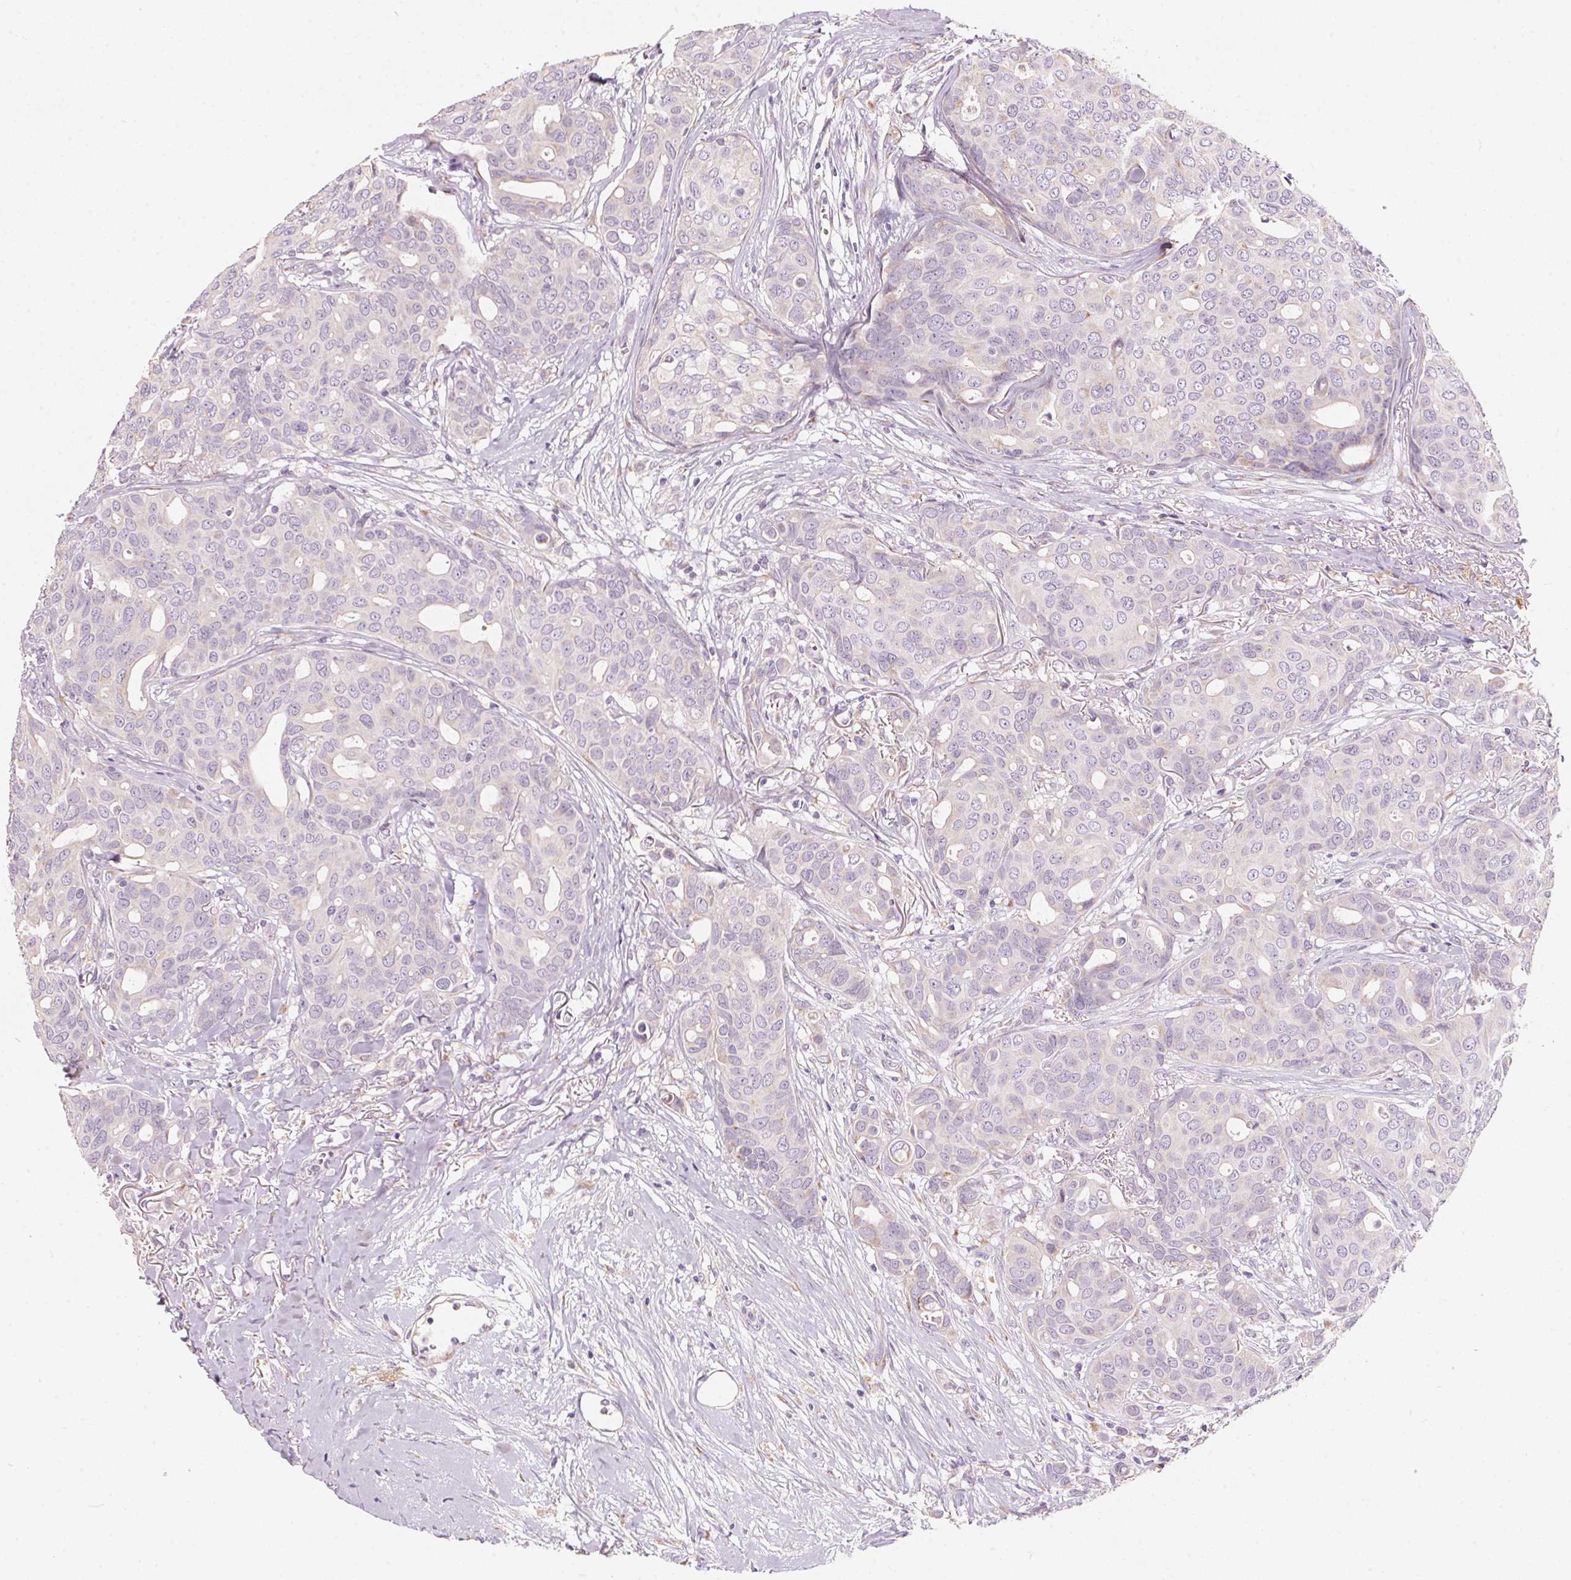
{"staining": {"intensity": "negative", "quantity": "none", "location": "none"}, "tissue": "breast cancer", "cell_type": "Tumor cells", "image_type": "cancer", "snomed": [{"axis": "morphology", "description": "Duct carcinoma"}, {"axis": "topography", "description": "Breast"}], "caption": "IHC image of neoplastic tissue: human breast invasive ductal carcinoma stained with DAB exhibits no significant protein expression in tumor cells.", "gene": "DRAM2", "patient": {"sex": "female", "age": 54}}